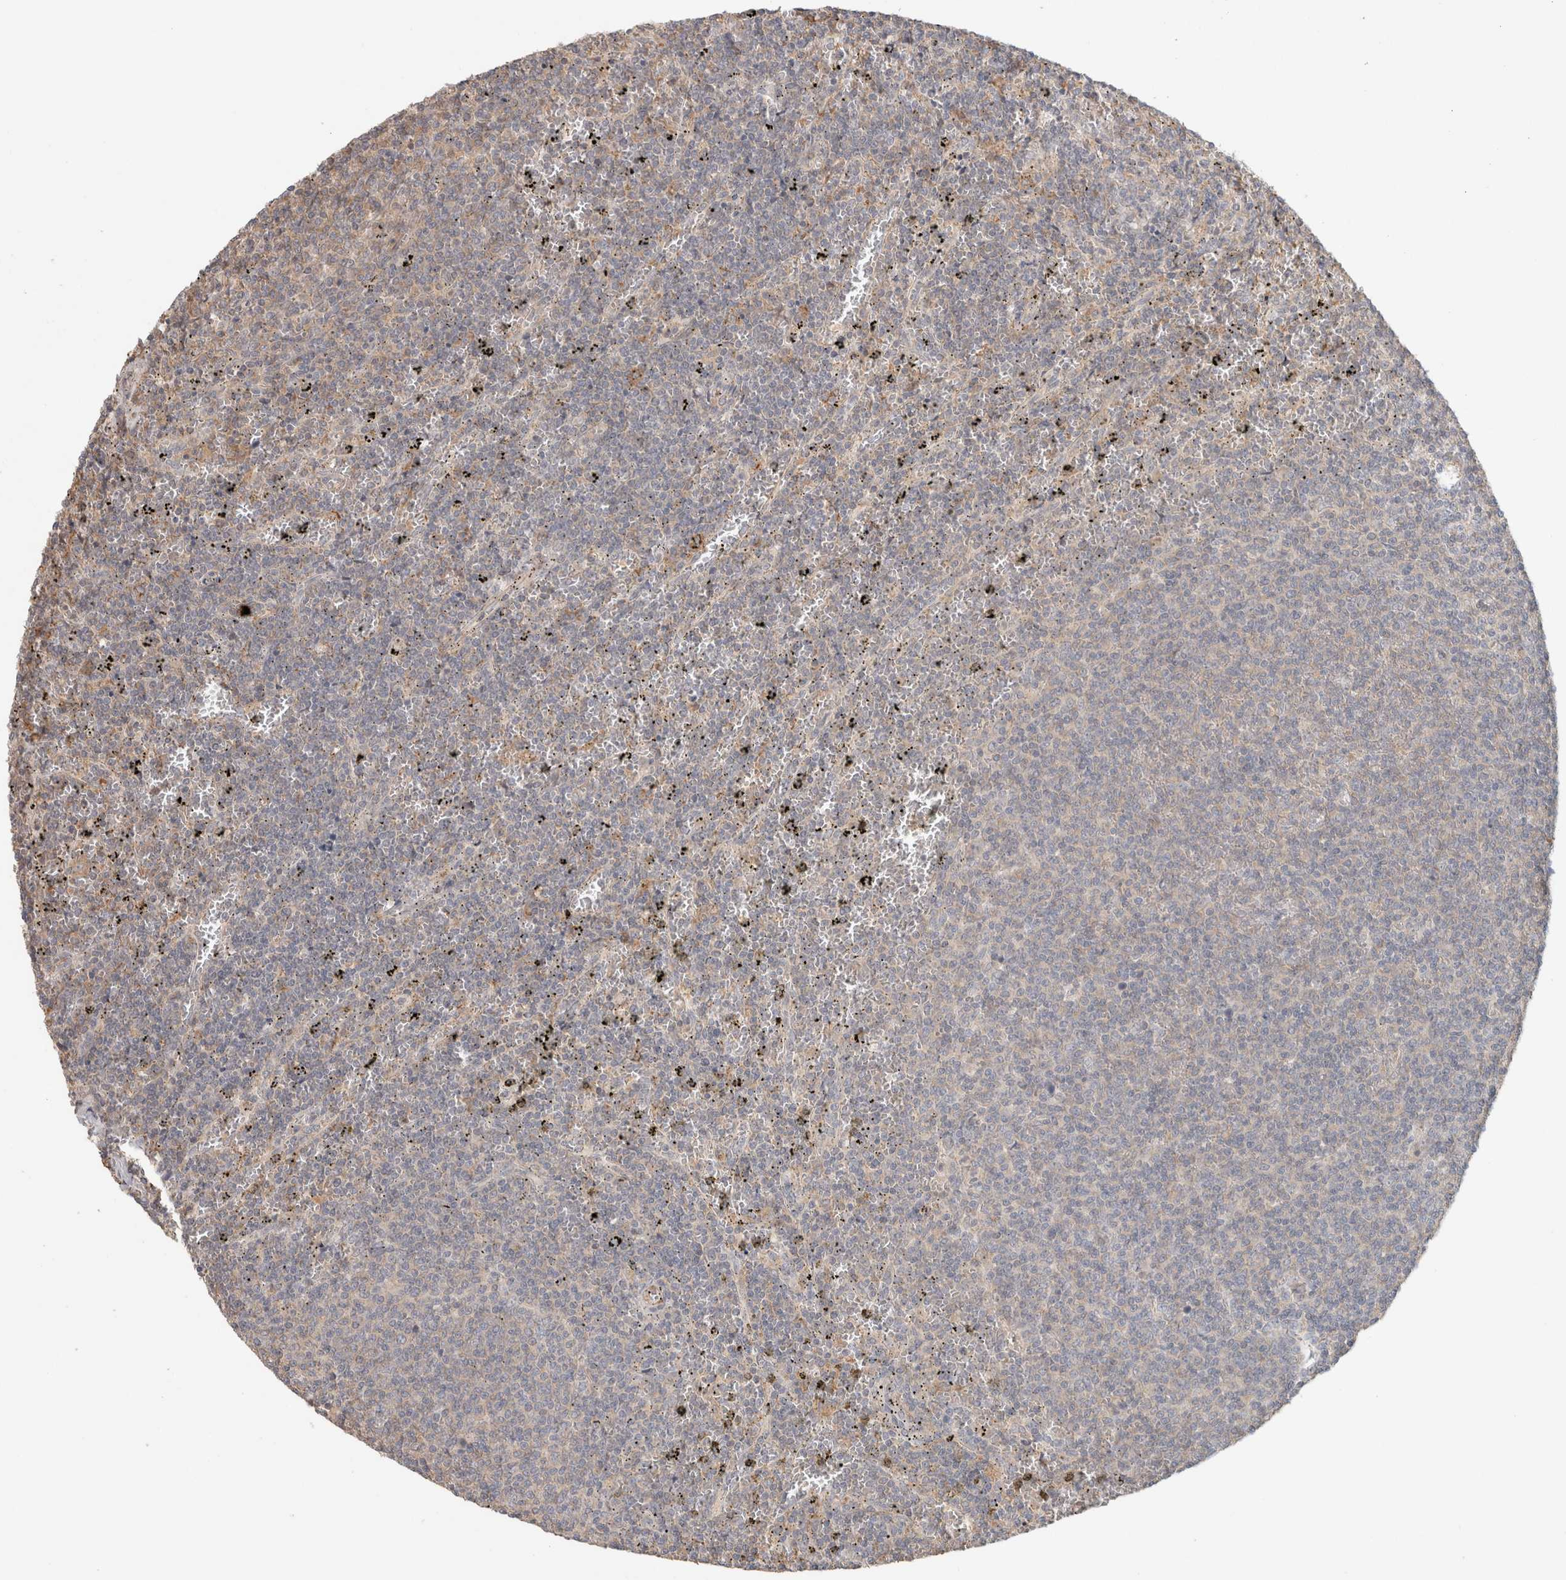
{"staining": {"intensity": "negative", "quantity": "none", "location": "none"}, "tissue": "lymphoma", "cell_type": "Tumor cells", "image_type": "cancer", "snomed": [{"axis": "morphology", "description": "Malignant lymphoma, non-Hodgkin's type, Low grade"}, {"axis": "topography", "description": "Spleen"}], "caption": "Lymphoma was stained to show a protein in brown. There is no significant expression in tumor cells. Nuclei are stained in blue.", "gene": "HSPG2", "patient": {"sex": "female", "age": 50}}